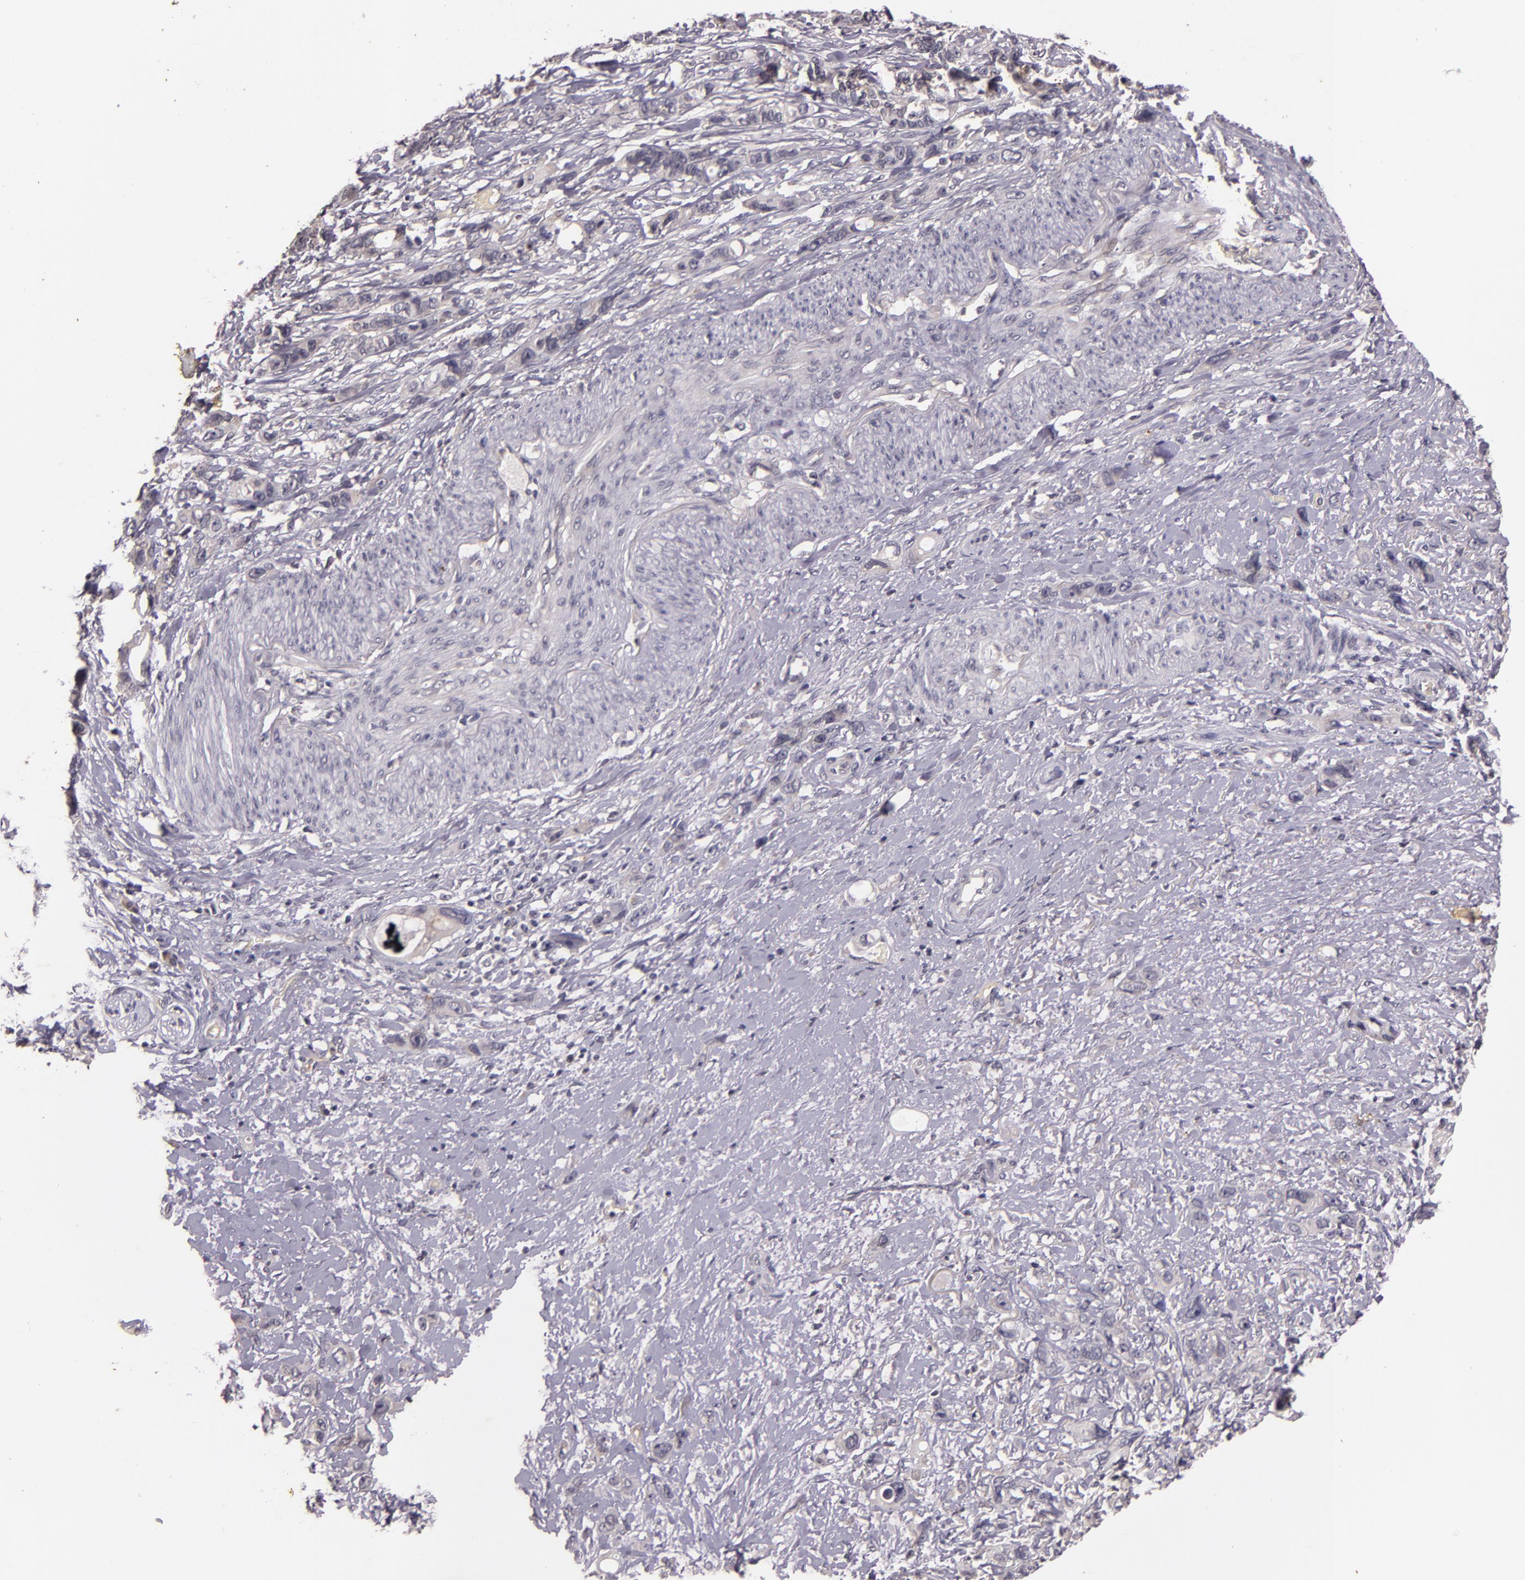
{"staining": {"intensity": "moderate", "quantity": "<25%", "location": "cytoplasmic/membranous"}, "tissue": "stomach cancer", "cell_type": "Tumor cells", "image_type": "cancer", "snomed": [{"axis": "morphology", "description": "Adenocarcinoma, NOS"}, {"axis": "topography", "description": "Stomach, upper"}], "caption": "Immunohistochemistry (IHC) (DAB) staining of stomach cancer exhibits moderate cytoplasmic/membranous protein expression in about <25% of tumor cells.", "gene": "TFF1", "patient": {"sex": "male", "age": 47}}